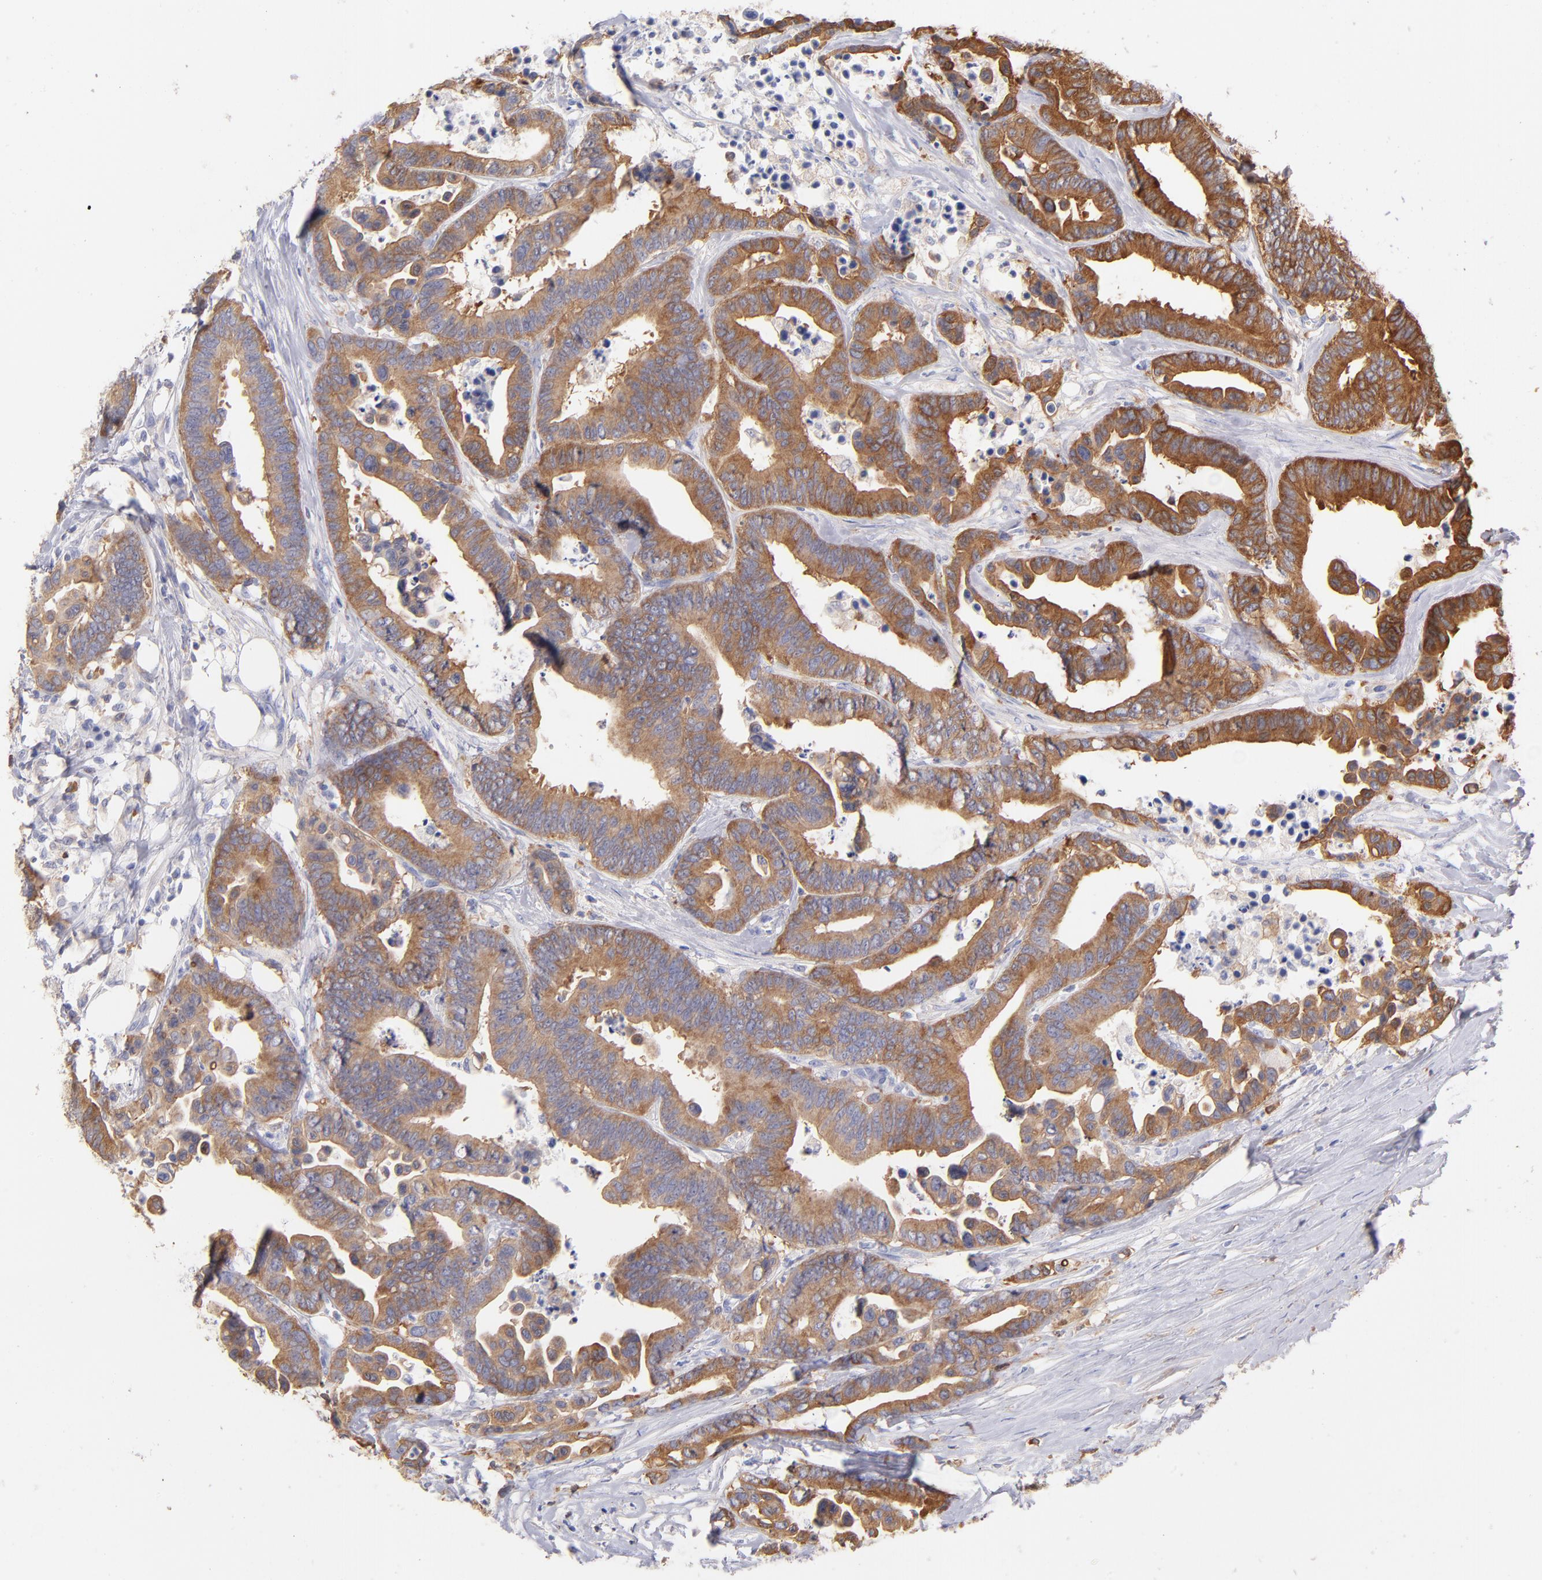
{"staining": {"intensity": "moderate", "quantity": ">75%", "location": "cytoplasmic/membranous"}, "tissue": "colorectal cancer", "cell_type": "Tumor cells", "image_type": "cancer", "snomed": [{"axis": "morphology", "description": "Adenocarcinoma, NOS"}, {"axis": "topography", "description": "Colon"}], "caption": "Immunohistochemical staining of colorectal adenocarcinoma reveals moderate cytoplasmic/membranous protein staining in approximately >75% of tumor cells. (brown staining indicates protein expression, while blue staining denotes nuclei).", "gene": "PRKCA", "patient": {"sex": "male", "age": 82}}